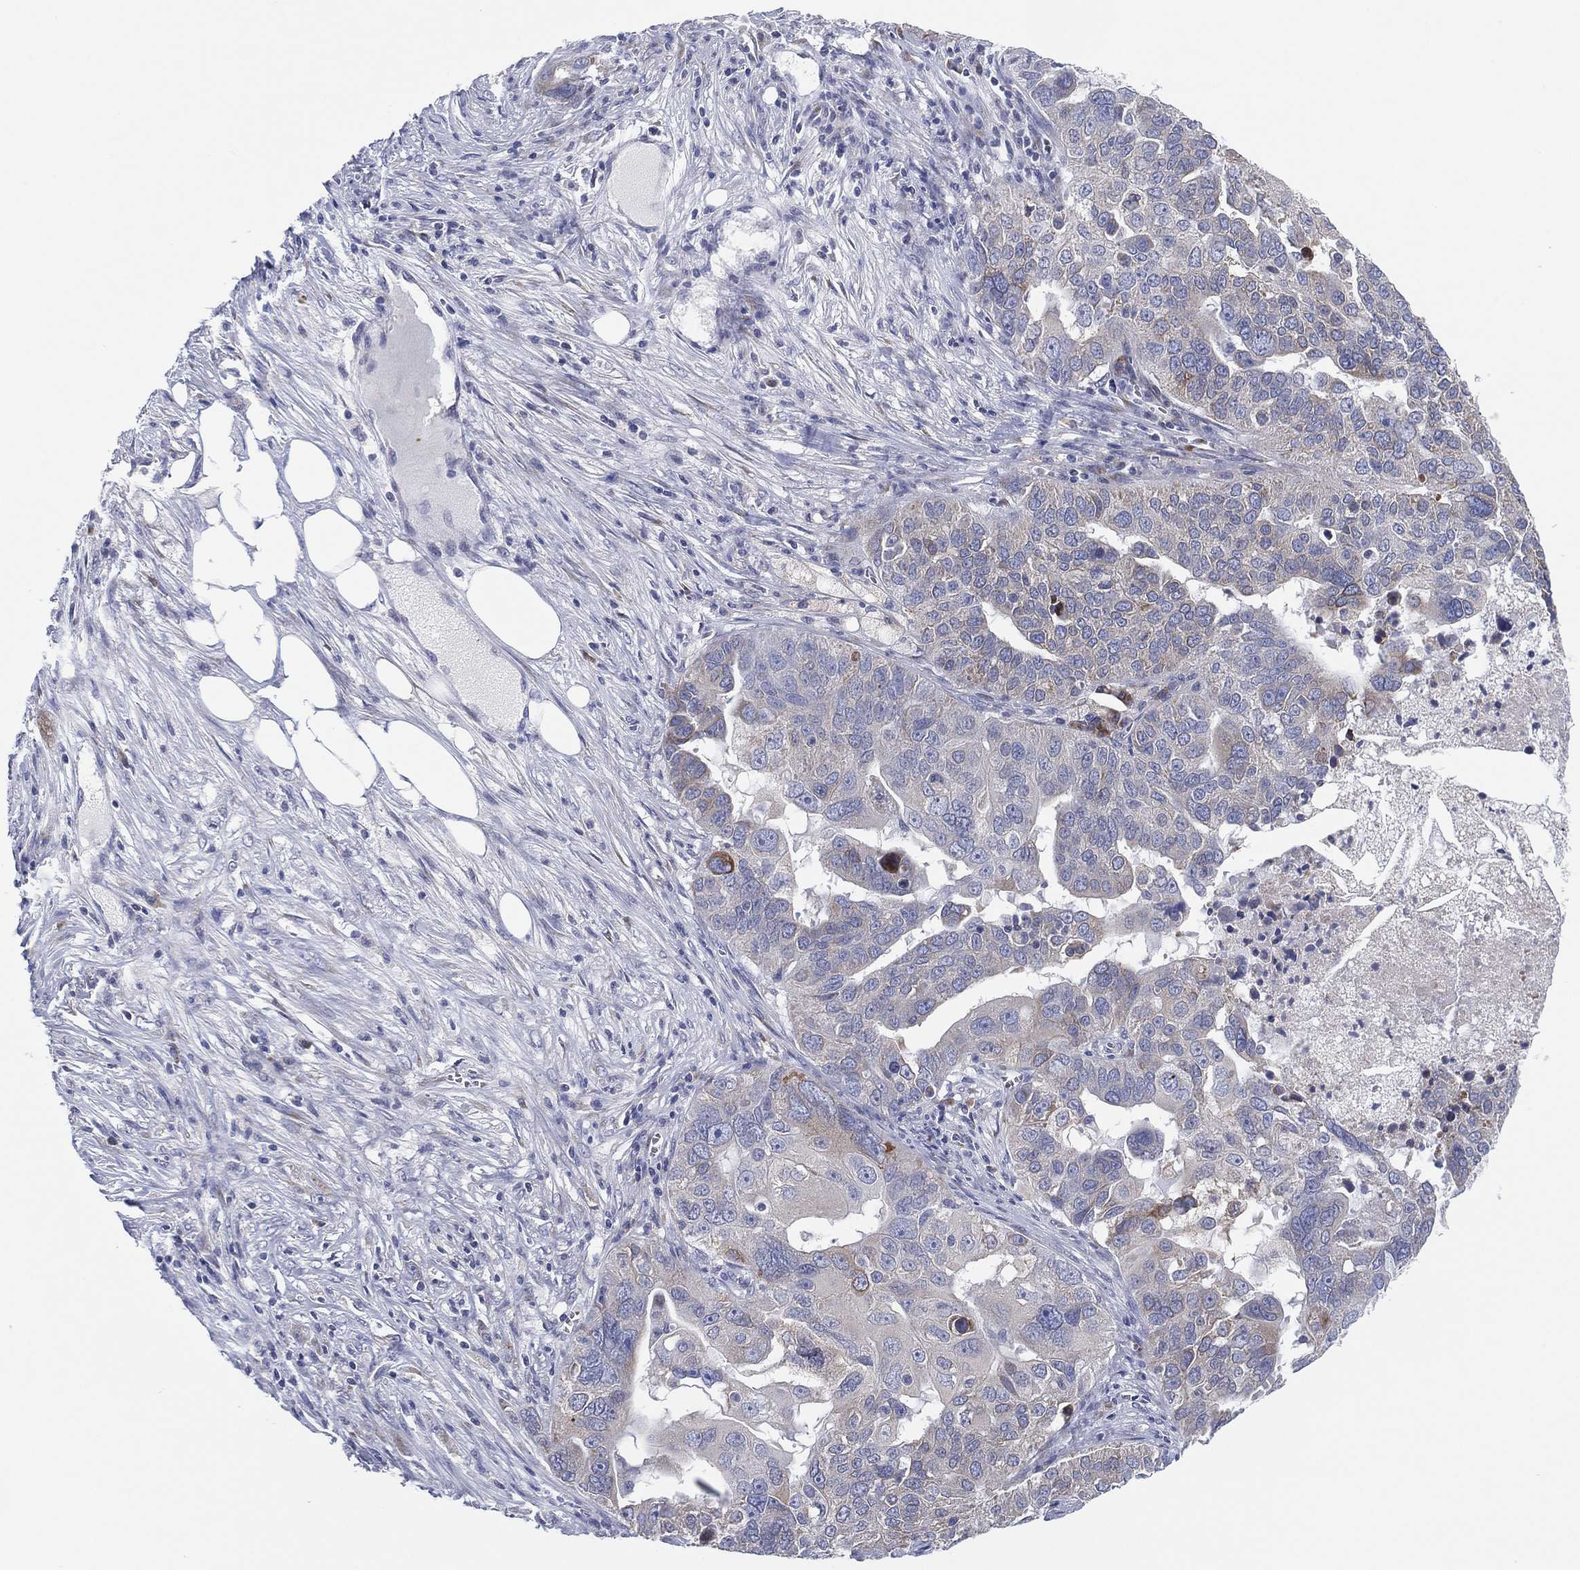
{"staining": {"intensity": "negative", "quantity": "none", "location": "none"}, "tissue": "ovarian cancer", "cell_type": "Tumor cells", "image_type": "cancer", "snomed": [{"axis": "morphology", "description": "Carcinoma, endometroid"}, {"axis": "topography", "description": "Soft tissue"}, {"axis": "topography", "description": "Ovary"}], "caption": "Ovarian endometroid carcinoma was stained to show a protein in brown. There is no significant positivity in tumor cells.", "gene": "TMEM40", "patient": {"sex": "female", "age": 52}}